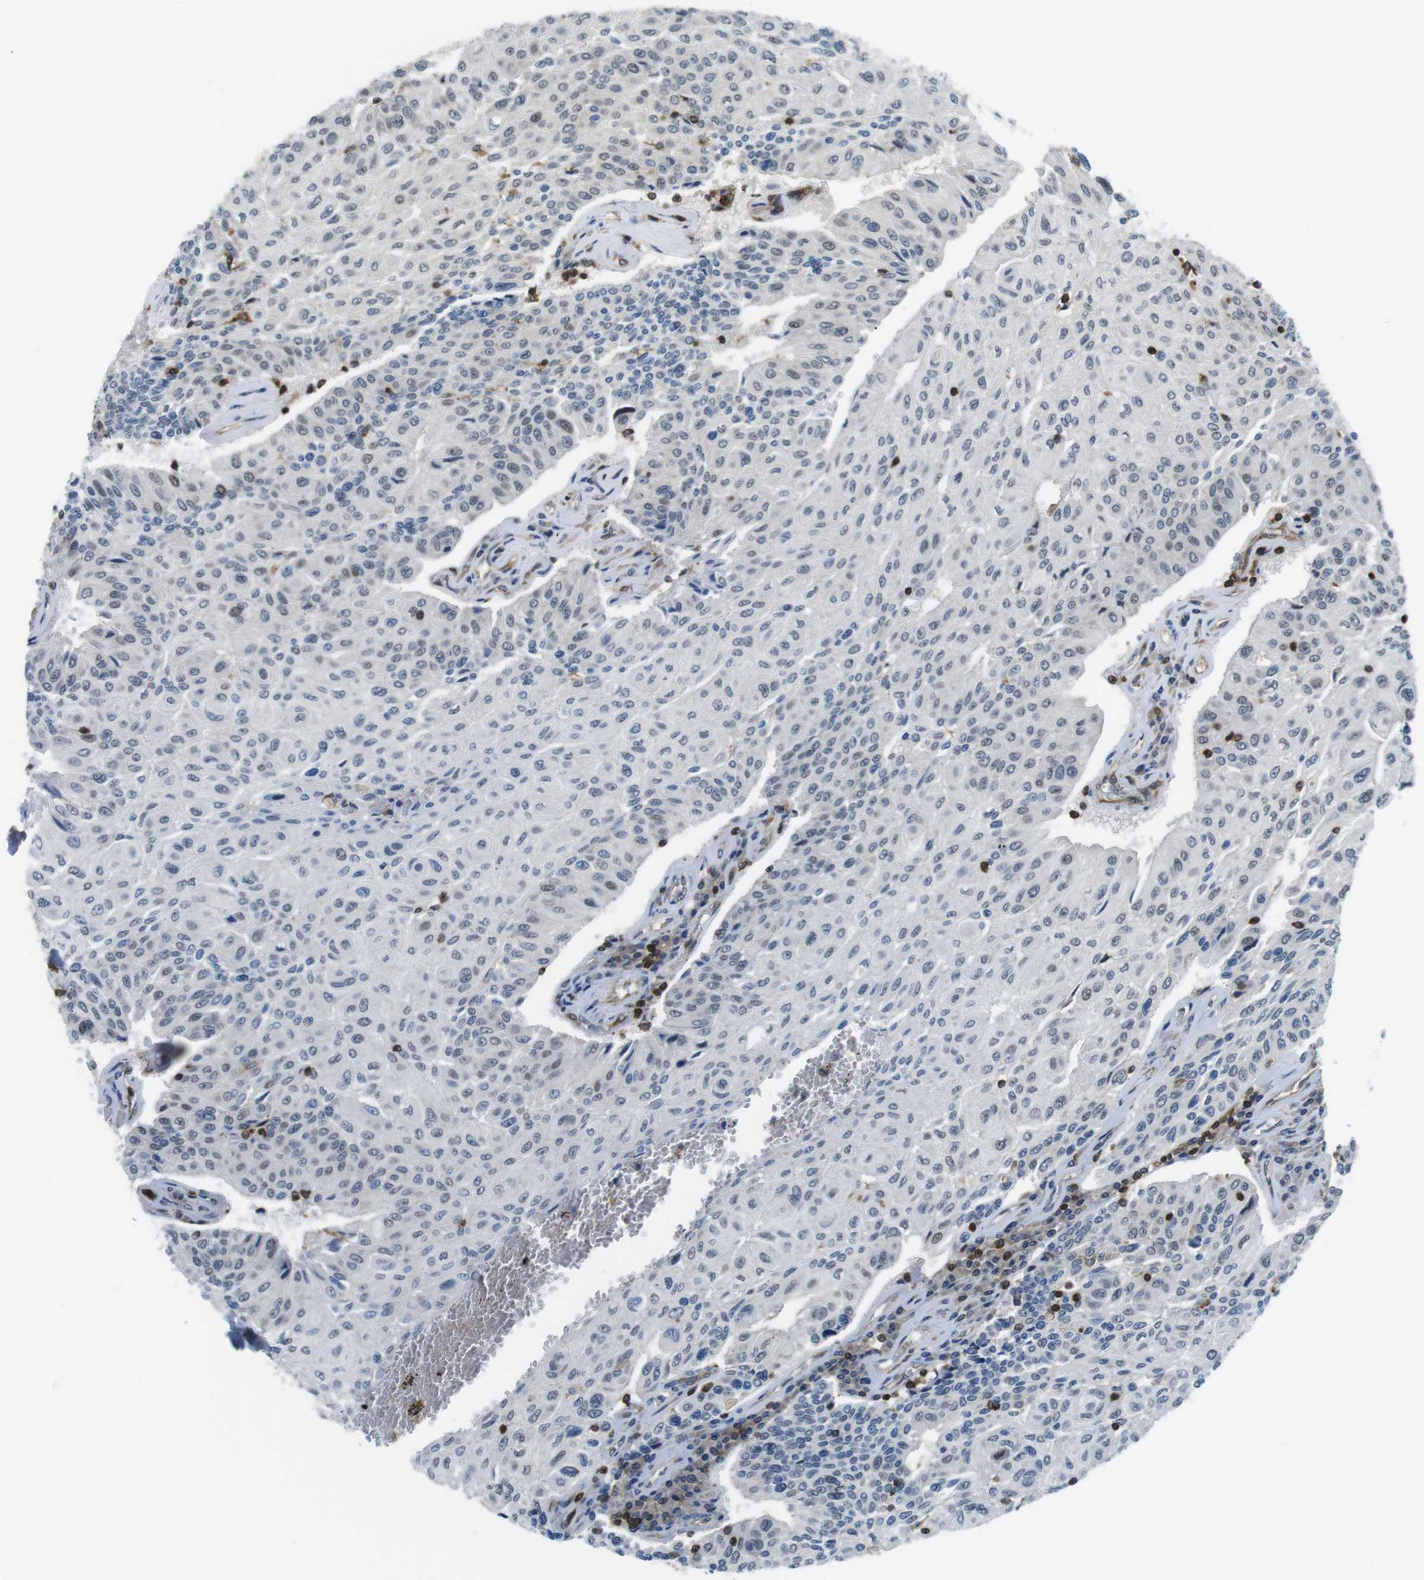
{"staining": {"intensity": "weak", "quantity": "<25%", "location": "nuclear"}, "tissue": "urothelial cancer", "cell_type": "Tumor cells", "image_type": "cancer", "snomed": [{"axis": "morphology", "description": "Urothelial carcinoma, High grade"}, {"axis": "topography", "description": "Urinary bladder"}], "caption": "Immunohistochemistry (IHC) micrograph of human urothelial cancer stained for a protein (brown), which shows no staining in tumor cells.", "gene": "STK10", "patient": {"sex": "male", "age": 66}}